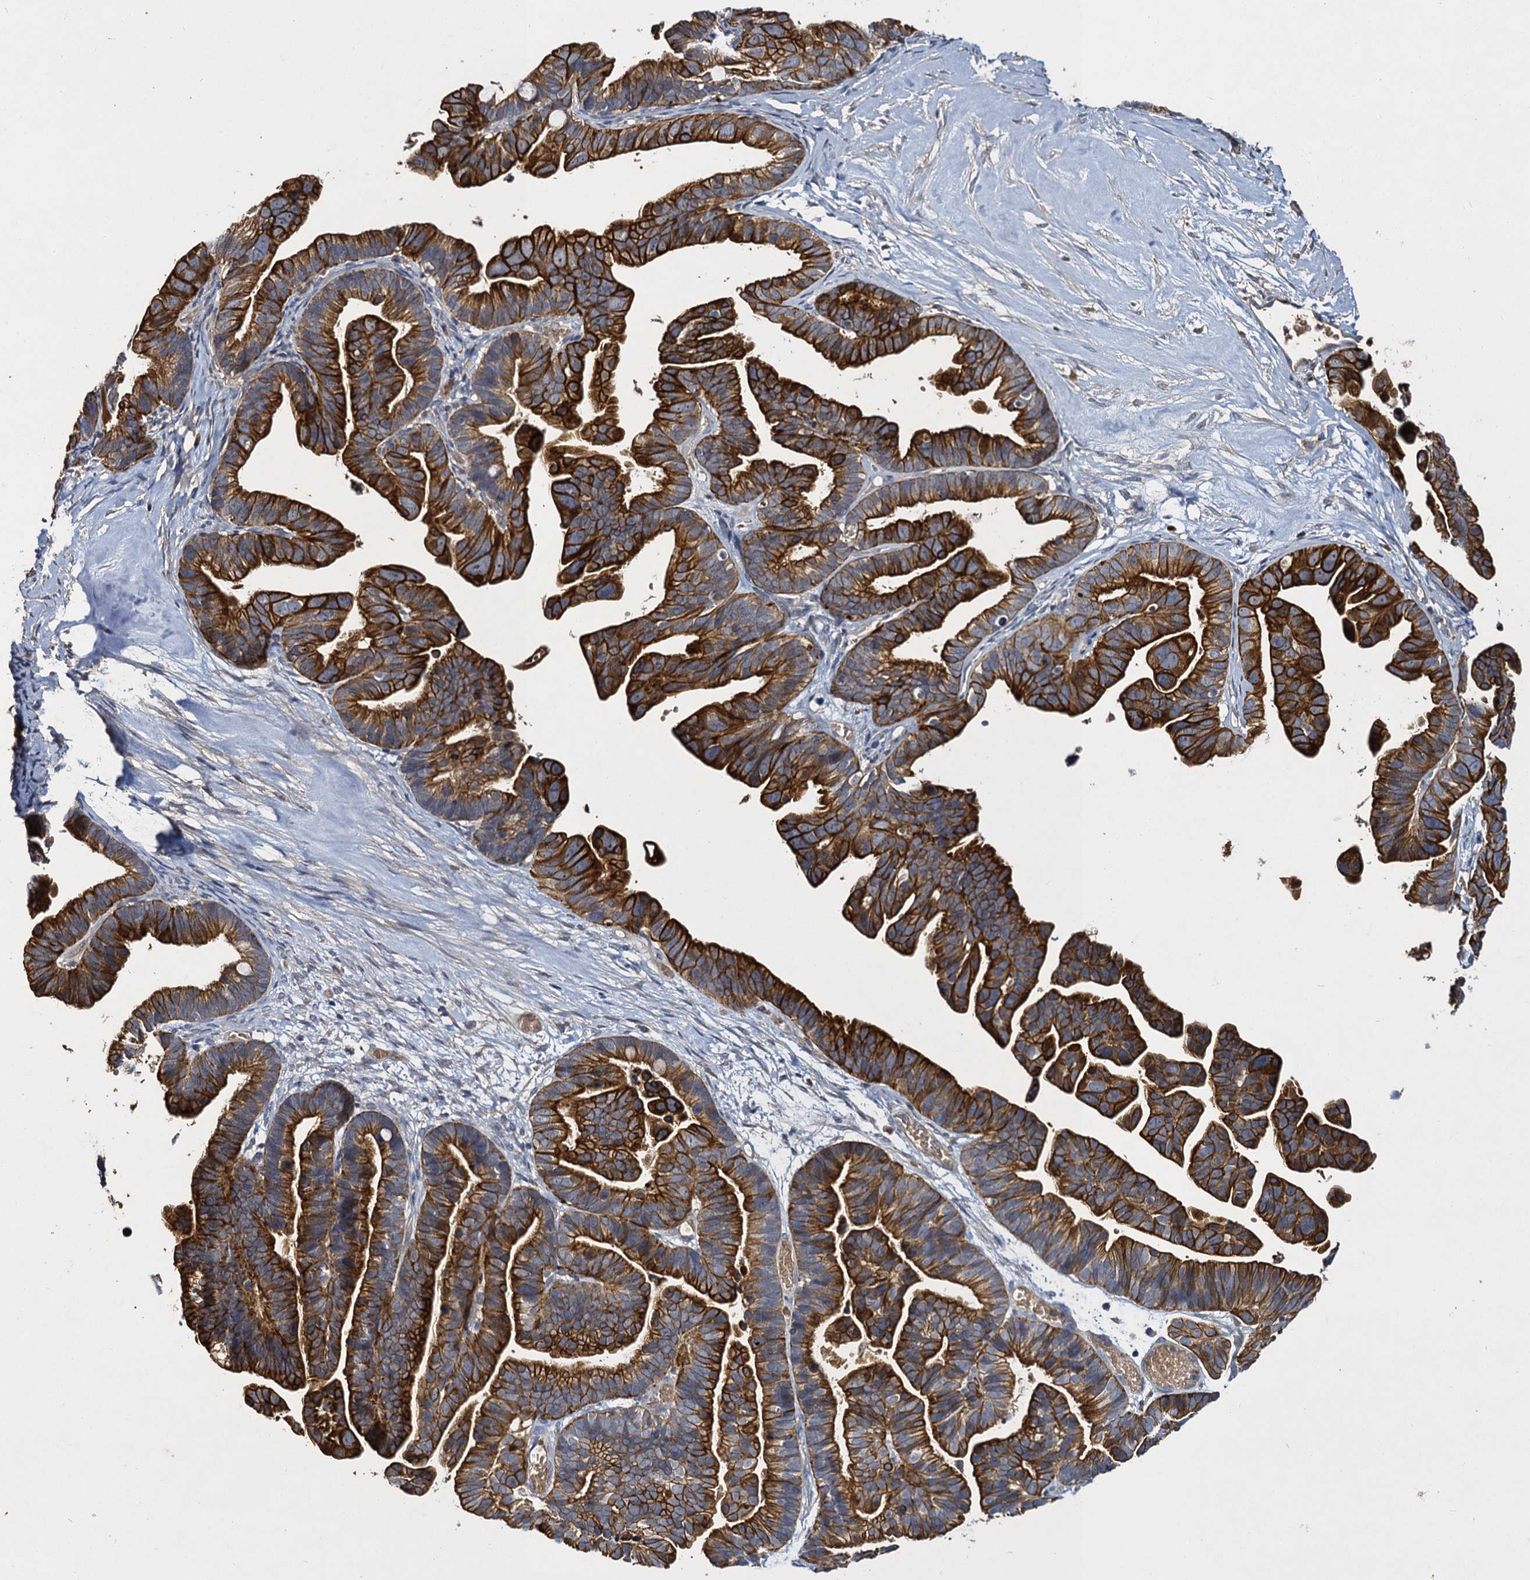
{"staining": {"intensity": "strong", "quantity": ">75%", "location": "cytoplasmic/membranous"}, "tissue": "ovarian cancer", "cell_type": "Tumor cells", "image_type": "cancer", "snomed": [{"axis": "morphology", "description": "Cystadenocarcinoma, serous, NOS"}, {"axis": "topography", "description": "Ovary"}], "caption": "Ovarian serous cystadenocarcinoma stained with immunohistochemistry (IHC) exhibits strong cytoplasmic/membranous positivity in approximately >75% of tumor cells. Immunohistochemistry (ihc) stains the protein of interest in brown and the nuclei are stained blue.", "gene": "SLC11A2", "patient": {"sex": "female", "age": 56}}